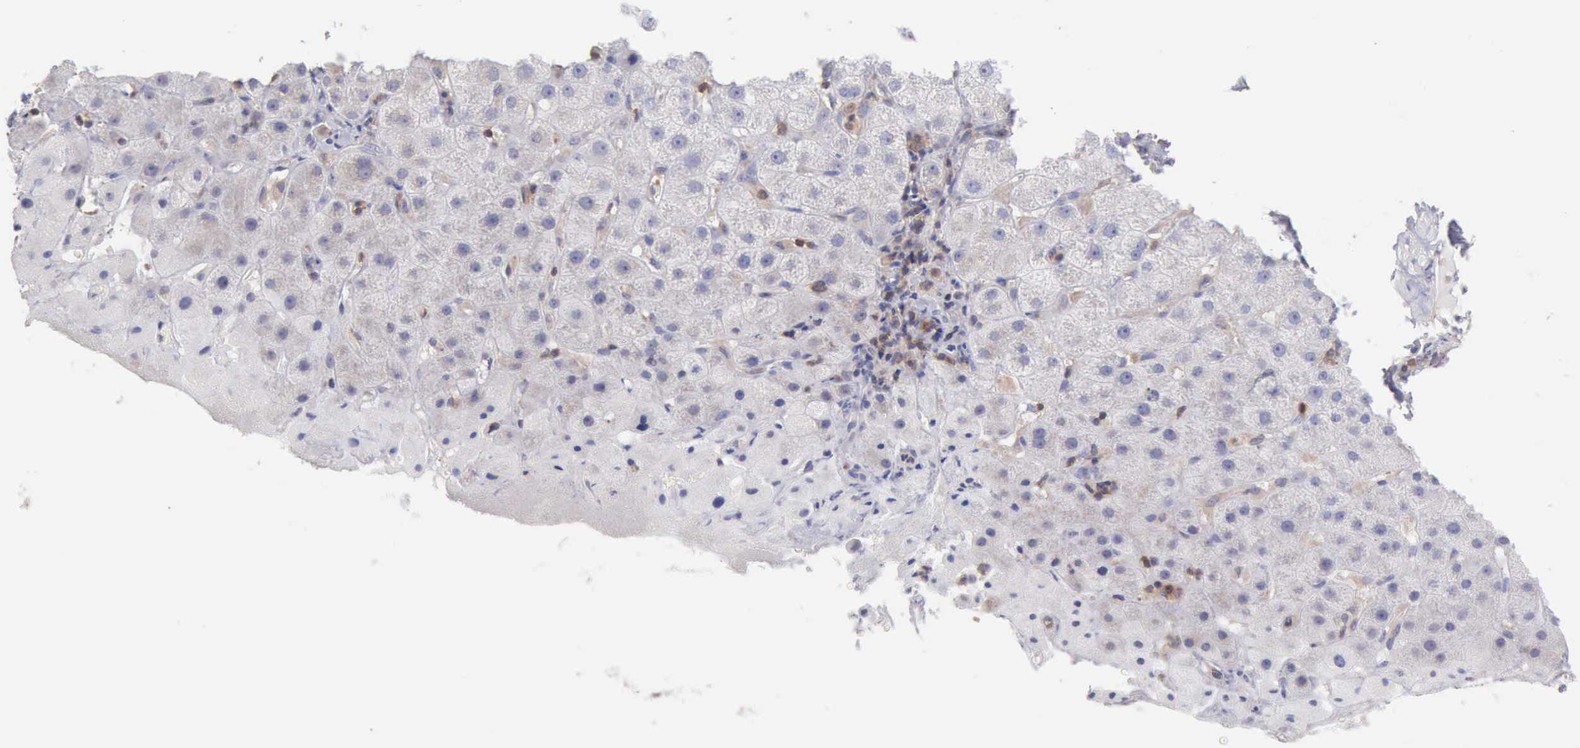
{"staining": {"intensity": "negative", "quantity": "none", "location": "none"}, "tissue": "liver cancer", "cell_type": "Tumor cells", "image_type": "cancer", "snomed": [{"axis": "morphology", "description": "Cholangiocarcinoma"}, {"axis": "topography", "description": "Liver"}], "caption": "The IHC micrograph has no significant expression in tumor cells of liver cholangiocarcinoma tissue.", "gene": "SASH3", "patient": {"sex": "female", "age": 79}}